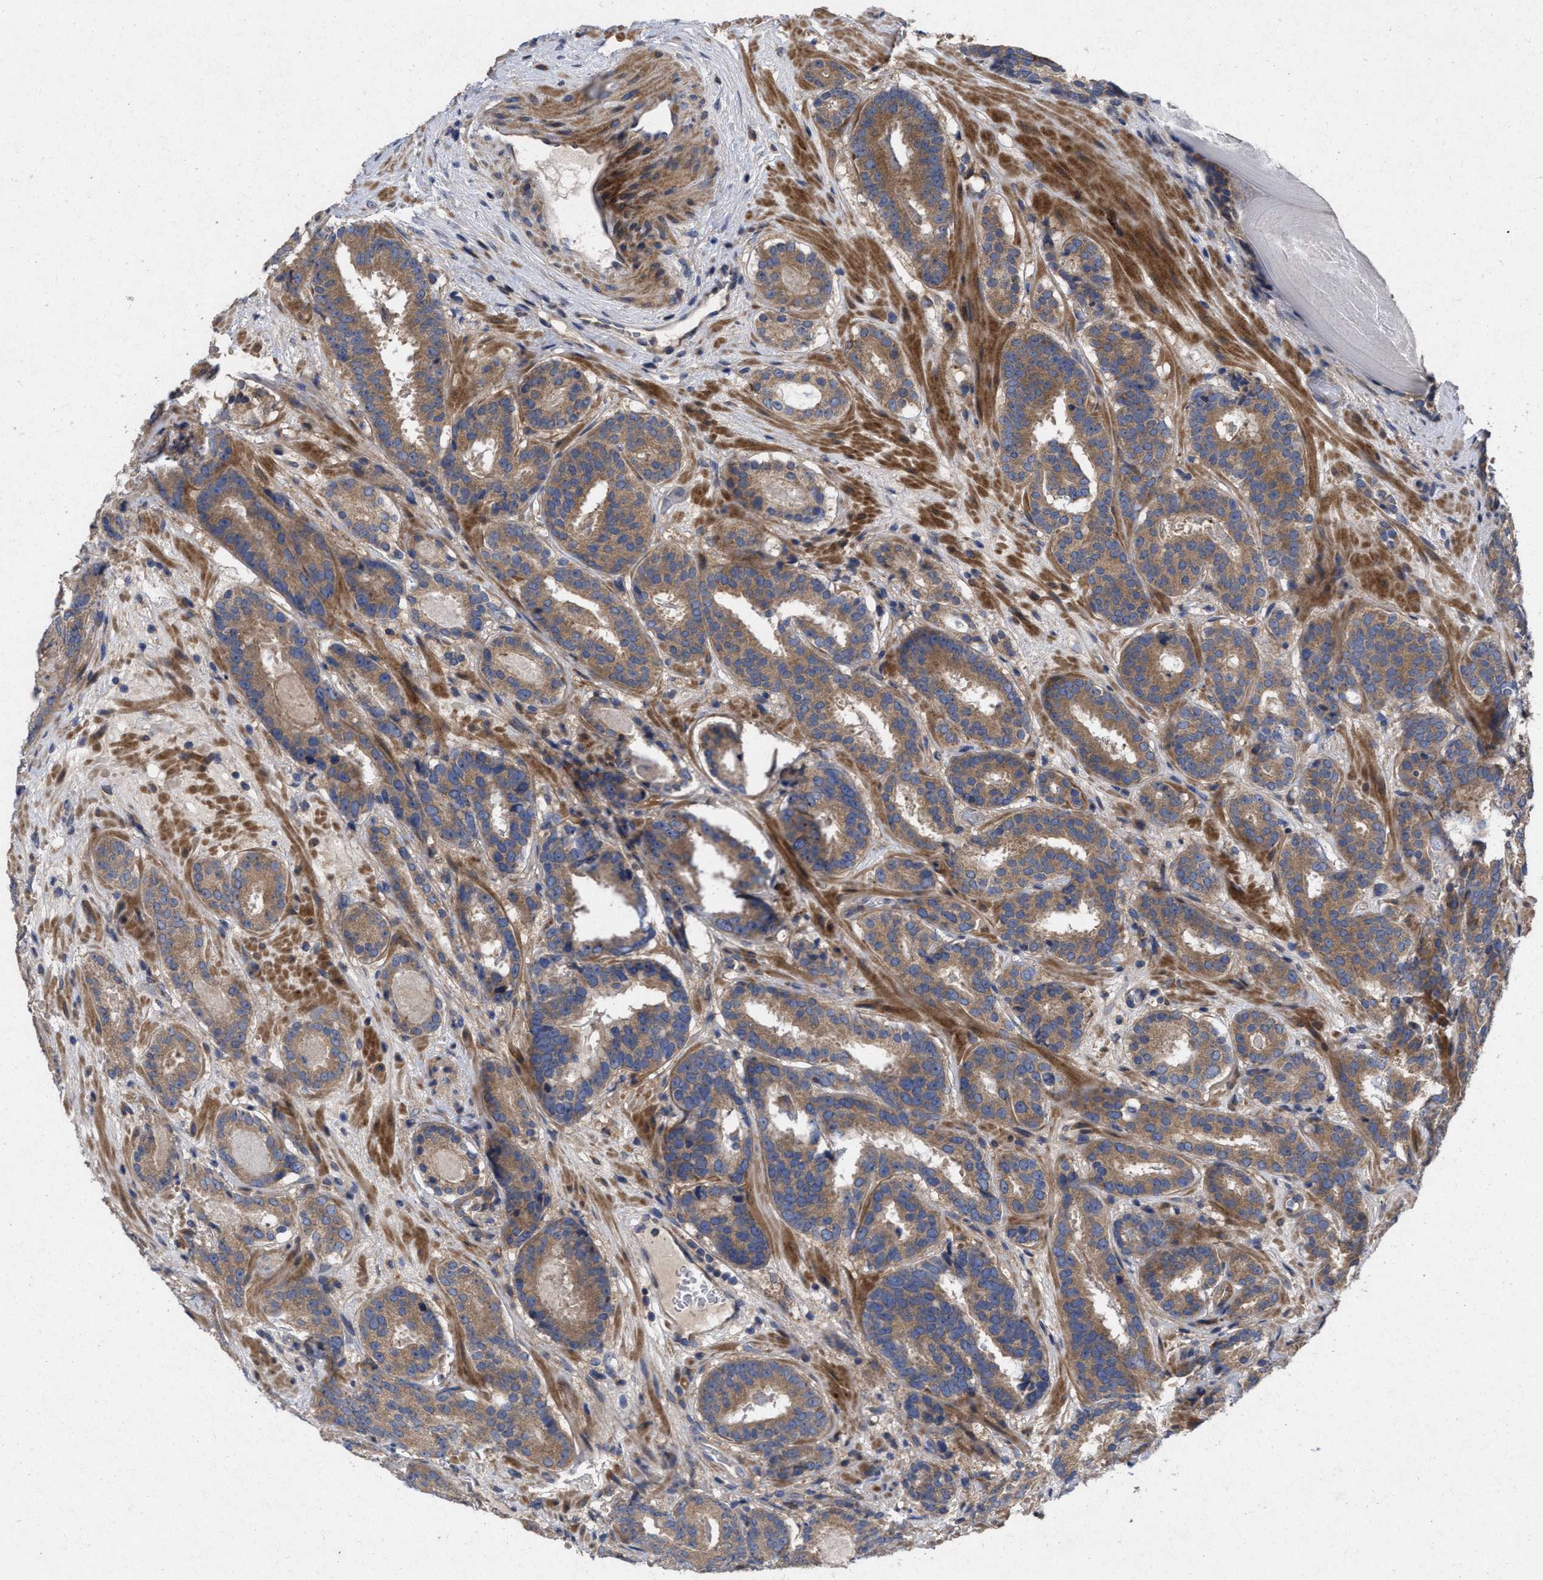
{"staining": {"intensity": "moderate", "quantity": ">75%", "location": "cytoplasmic/membranous"}, "tissue": "prostate cancer", "cell_type": "Tumor cells", "image_type": "cancer", "snomed": [{"axis": "morphology", "description": "Adenocarcinoma, Low grade"}, {"axis": "topography", "description": "Prostate"}], "caption": "Prostate cancer (adenocarcinoma (low-grade)) stained with a brown dye reveals moderate cytoplasmic/membranous positive expression in approximately >75% of tumor cells.", "gene": "CDKN2C", "patient": {"sex": "male", "age": 69}}